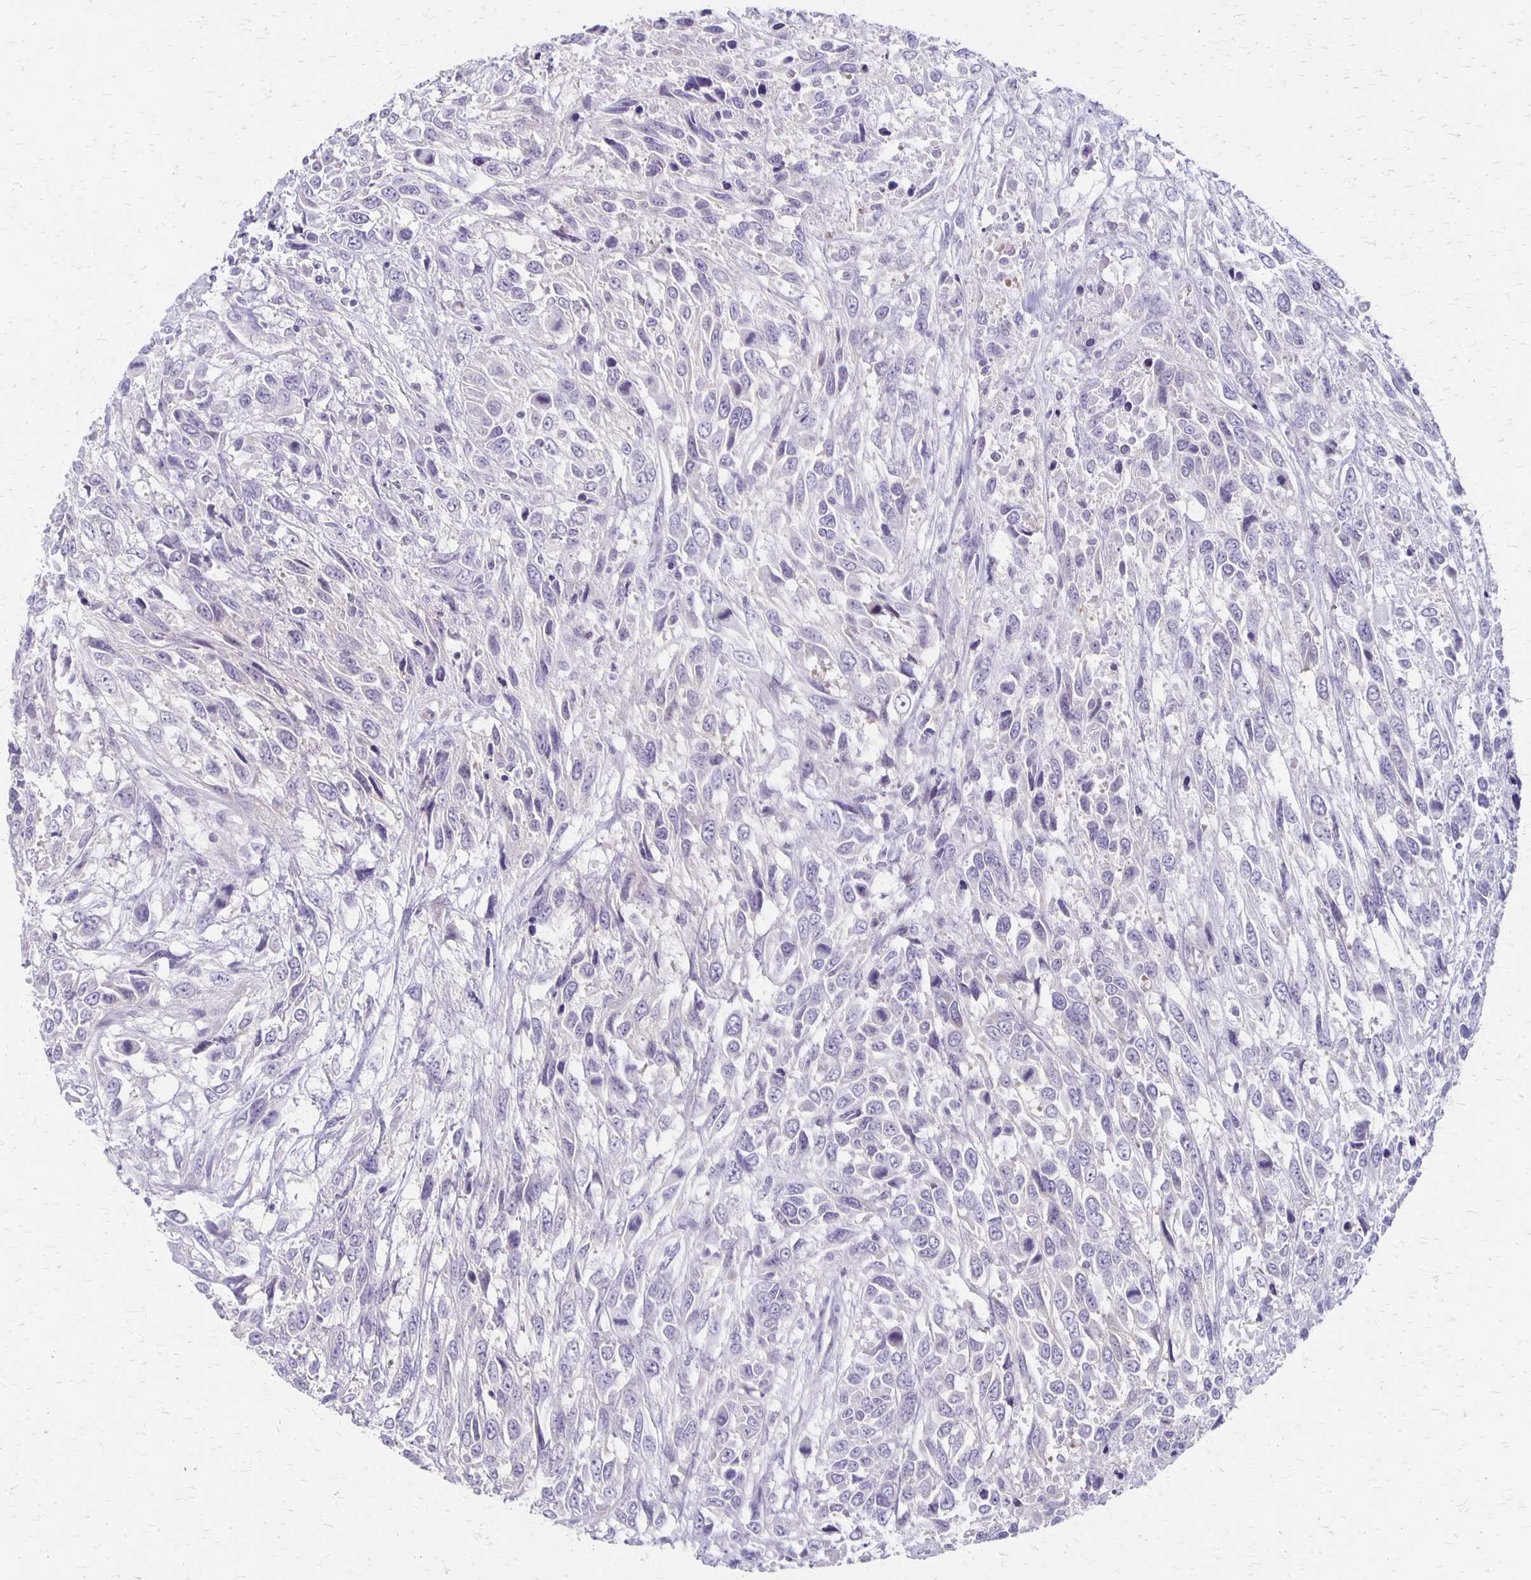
{"staining": {"intensity": "negative", "quantity": "none", "location": "none"}, "tissue": "urothelial cancer", "cell_type": "Tumor cells", "image_type": "cancer", "snomed": [{"axis": "morphology", "description": "Urothelial carcinoma, High grade"}, {"axis": "topography", "description": "Urinary bladder"}], "caption": "High magnification brightfield microscopy of urothelial cancer stained with DAB (3,3'-diaminobenzidine) (brown) and counterstained with hematoxylin (blue): tumor cells show no significant staining.", "gene": "HOMER1", "patient": {"sex": "female", "age": 70}}